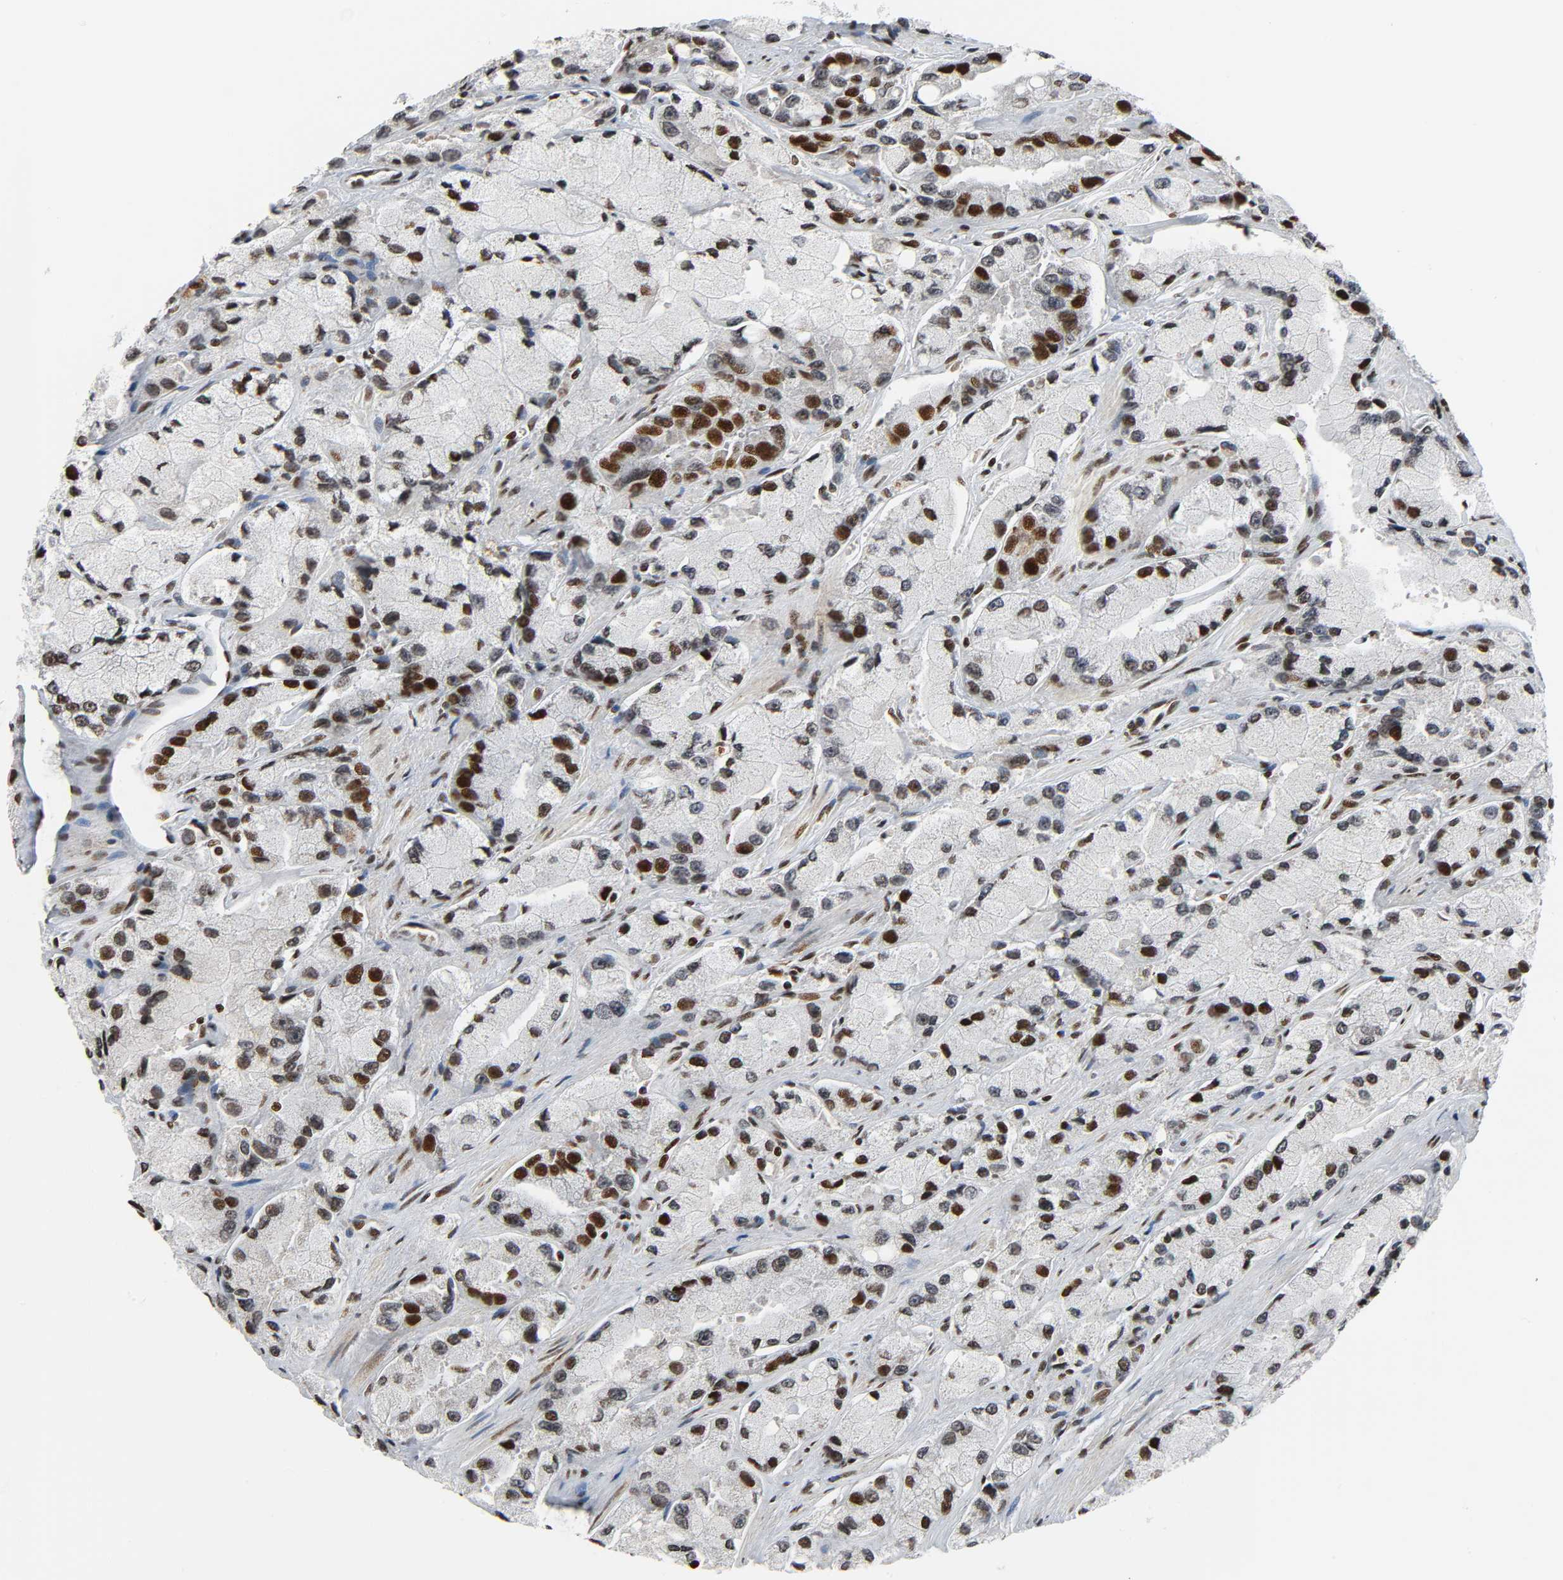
{"staining": {"intensity": "strong", "quantity": ">75%", "location": "nuclear"}, "tissue": "prostate cancer", "cell_type": "Tumor cells", "image_type": "cancer", "snomed": [{"axis": "morphology", "description": "Adenocarcinoma, High grade"}, {"axis": "topography", "description": "Prostate"}], "caption": "Human prostate adenocarcinoma (high-grade) stained with a protein marker reveals strong staining in tumor cells.", "gene": "CDK9", "patient": {"sex": "male", "age": 58}}